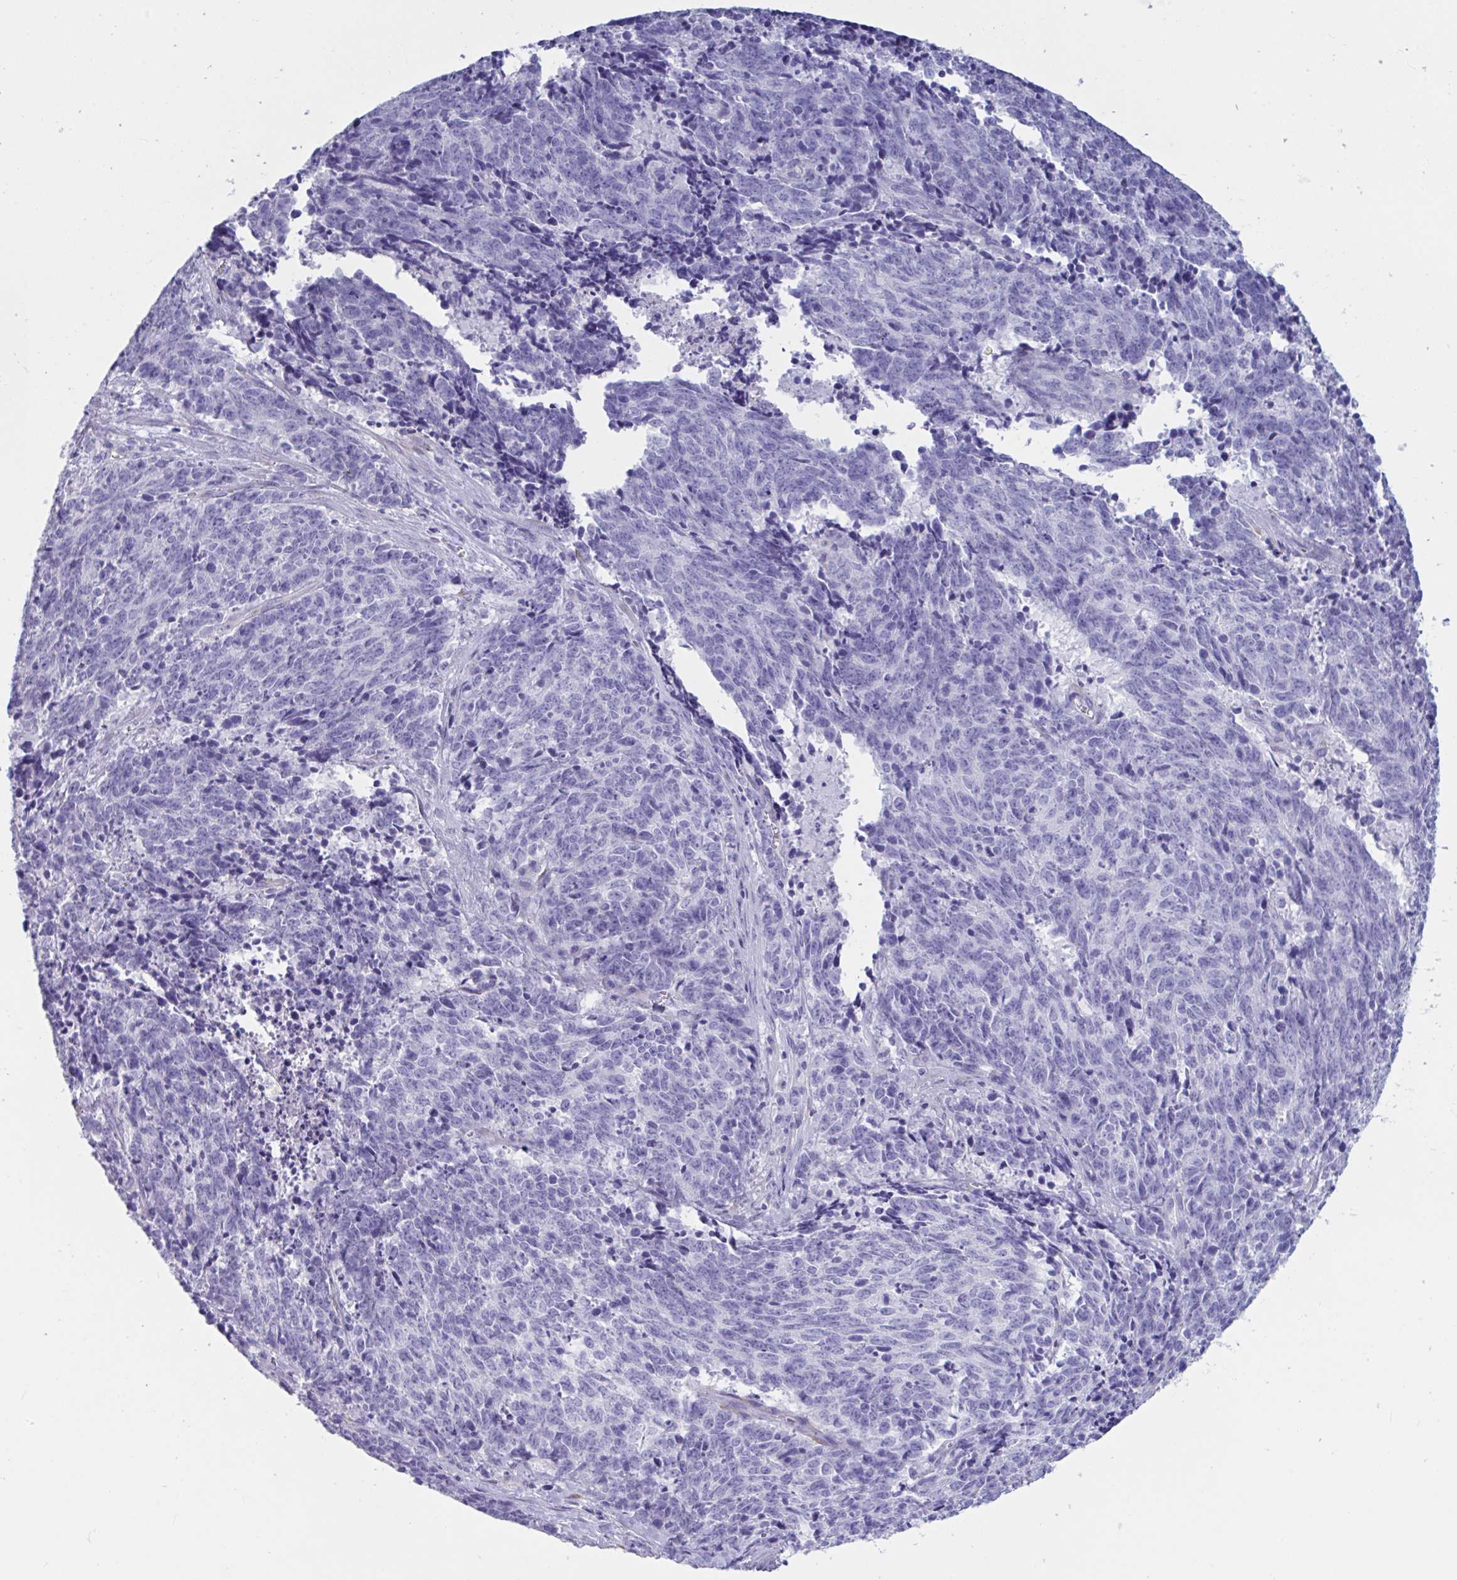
{"staining": {"intensity": "negative", "quantity": "none", "location": "none"}, "tissue": "cervical cancer", "cell_type": "Tumor cells", "image_type": "cancer", "snomed": [{"axis": "morphology", "description": "Squamous cell carcinoma, NOS"}, {"axis": "topography", "description": "Cervix"}], "caption": "Tumor cells are negative for protein expression in human cervical squamous cell carcinoma.", "gene": "TNNC1", "patient": {"sex": "female", "age": 29}}